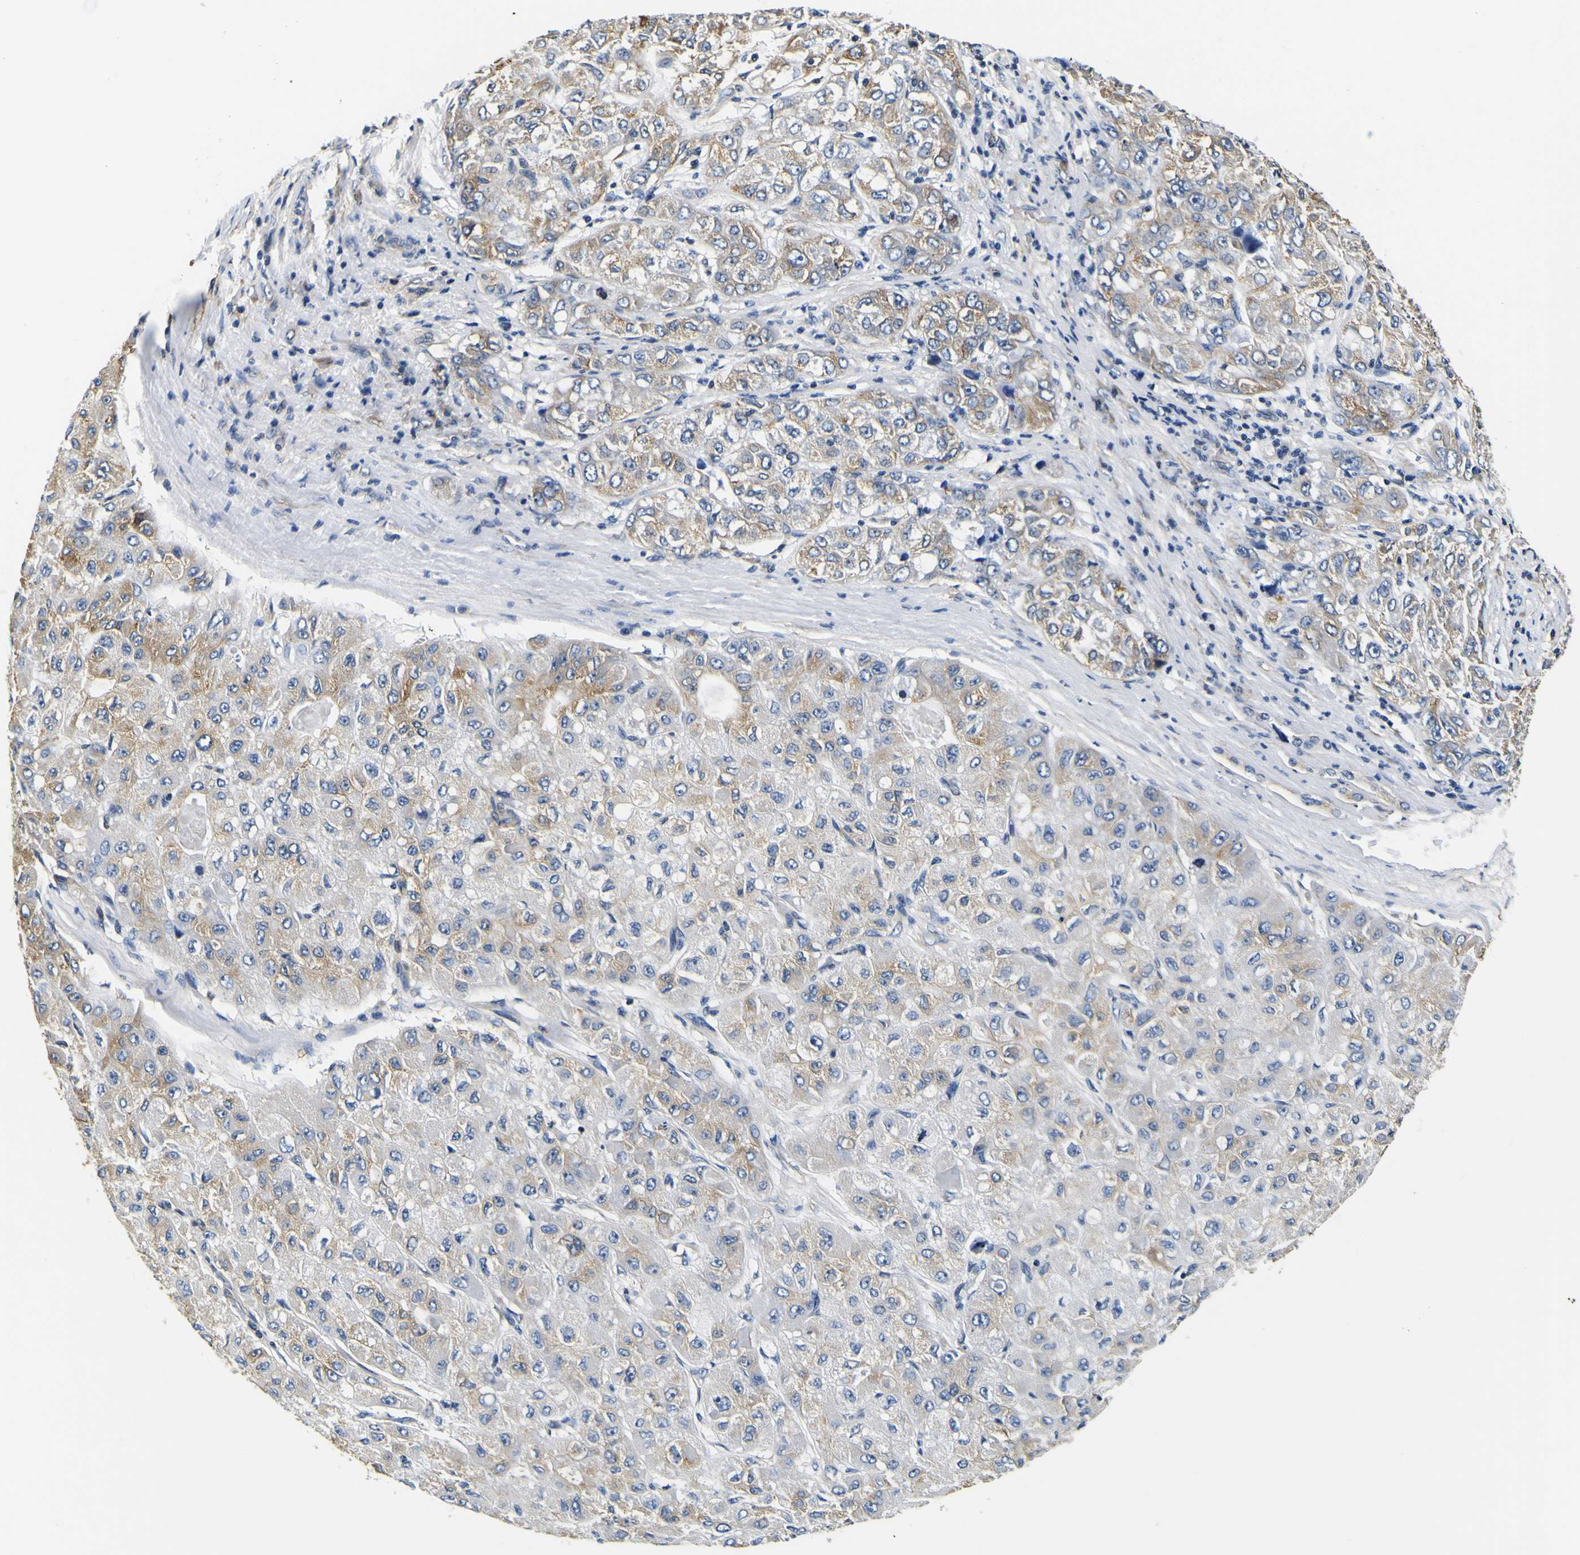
{"staining": {"intensity": "moderate", "quantity": "25%-75%", "location": "cytoplasmic/membranous"}, "tissue": "liver cancer", "cell_type": "Tumor cells", "image_type": "cancer", "snomed": [{"axis": "morphology", "description": "Carcinoma, Hepatocellular, NOS"}, {"axis": "topography", "description": "Liver"}], "caption": "This micrograph shows liver hepatocellular carcinoma stained with immunohistochemistry (IHC) to label a protein in brown. The cytoplasmic/membranous of tumor cells show moderate positivity for the protein. Nuclei are counter-stained blue.", "gene": "TUBA1B", "patient": {"sex": "male", "age": 80}}